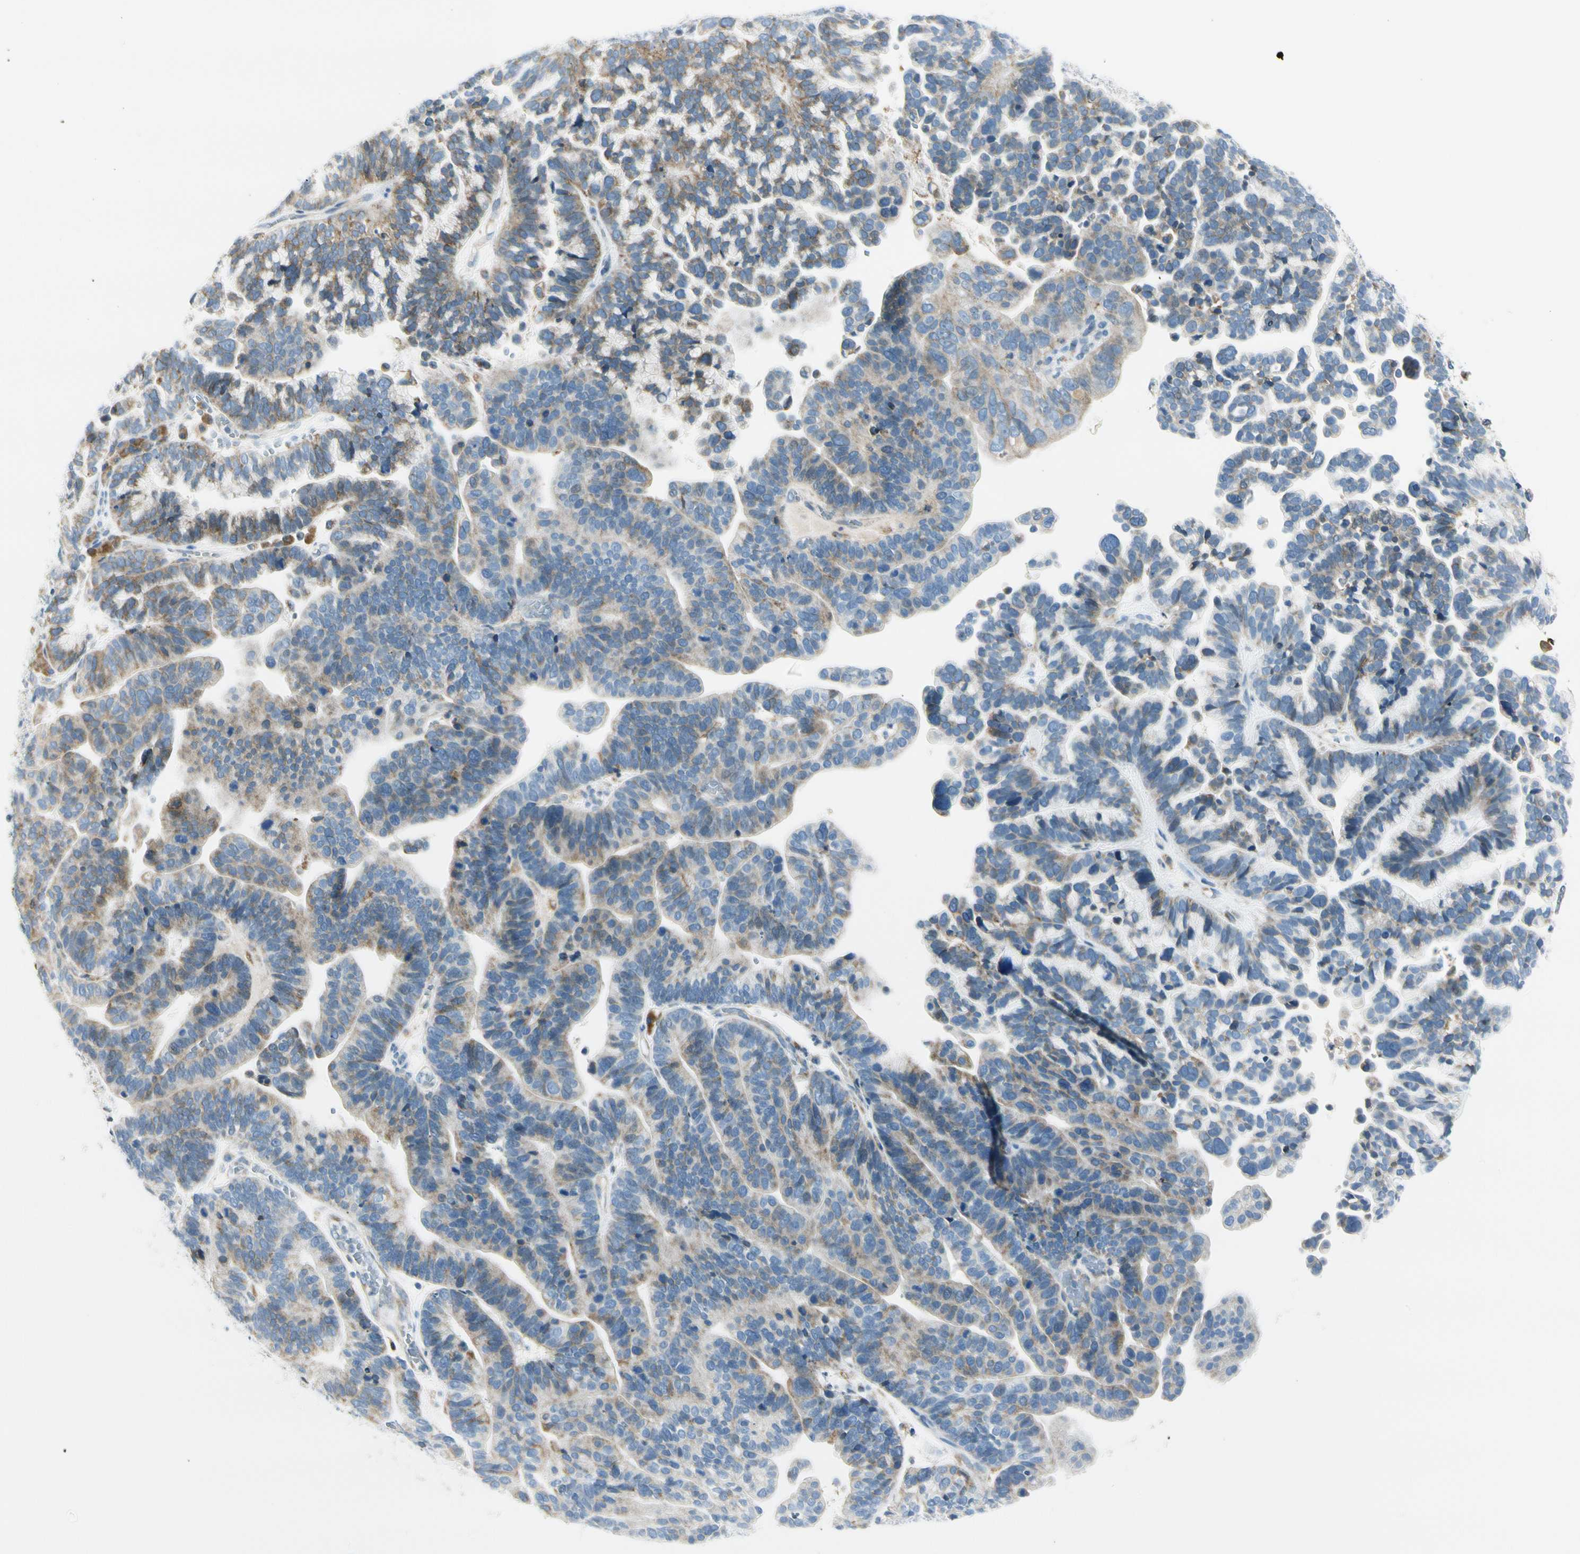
{"staining": {"intensity": "negative", "quantity": "none", "location": "none"}, "tissue": "ovarian cancer", "cell_type": "Tumor cells", "image_type": "cancer", "snomed": [{"axis": "morphology", "description": "Cystadenocarcinoma, serous, NOS"}, {"axis": "topography", "description": "Ovary"}], "caption": "IHC histopathology image of human ovarian cancer (serous cystadenocarcinoma) stained for a protein (brown), which reveals no staining in tumor cells. (DAB IHC, high magnification).", "gene": "TNFSF11", "patient": {"sex": "female", "age": 56}}